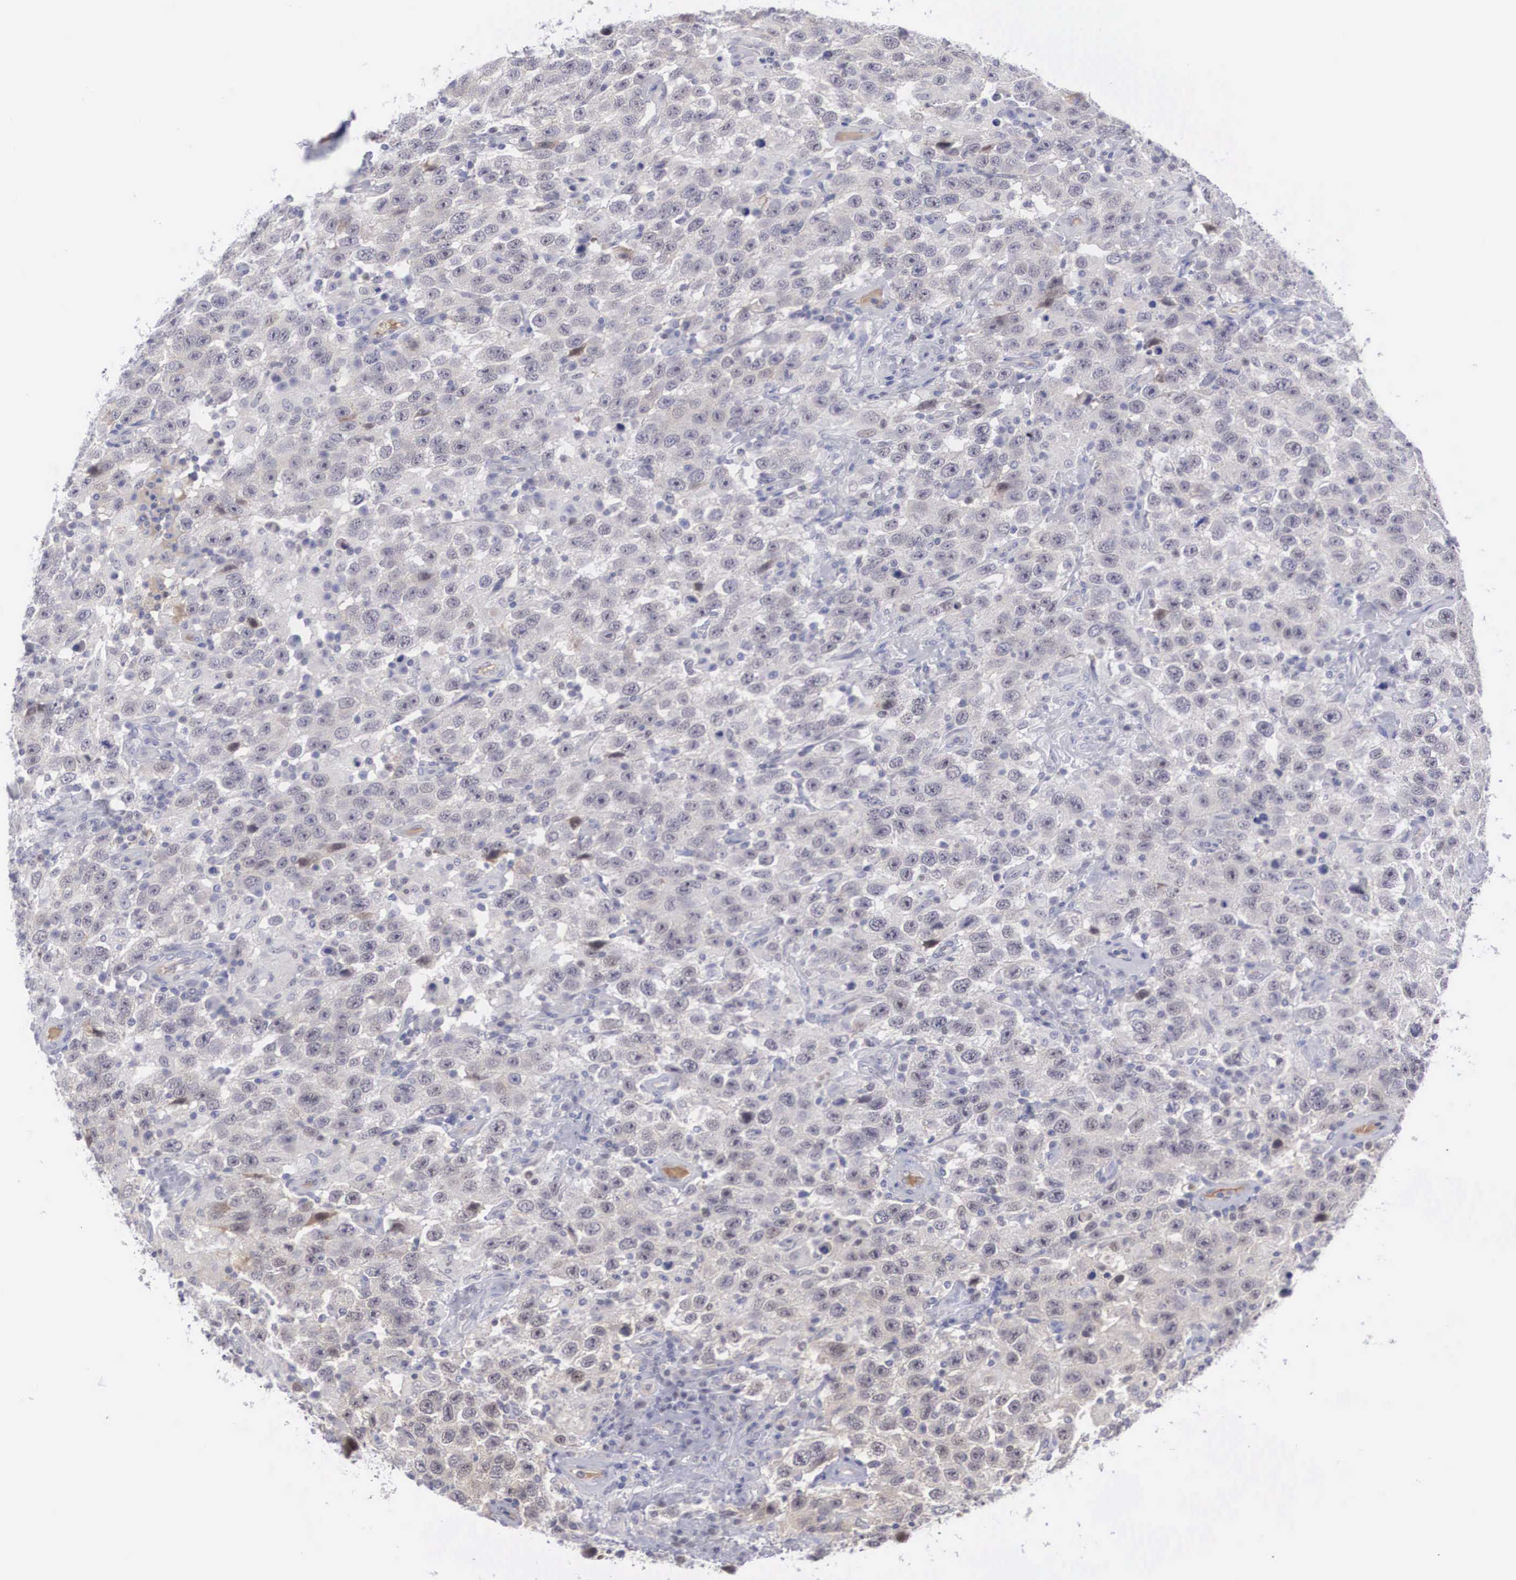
{"staining": {"intensity": "weak", "quantity": "<25%", "location": "cytoplasmic/membranous,nuclear"}, "tissue": "testis cancer", "cell_type": "Tumor cells", "image_type": "cancer", "snomed": [{"axis": "morphology", "description": "Seminoma, NOS"}, {"axis": "topography", "description": "Testis"}], "caption": "Tumor cells show no significant protein staining in testis cancer.", "gene": "RBPJ", "patient": {"sex": "male", "age": 41}}